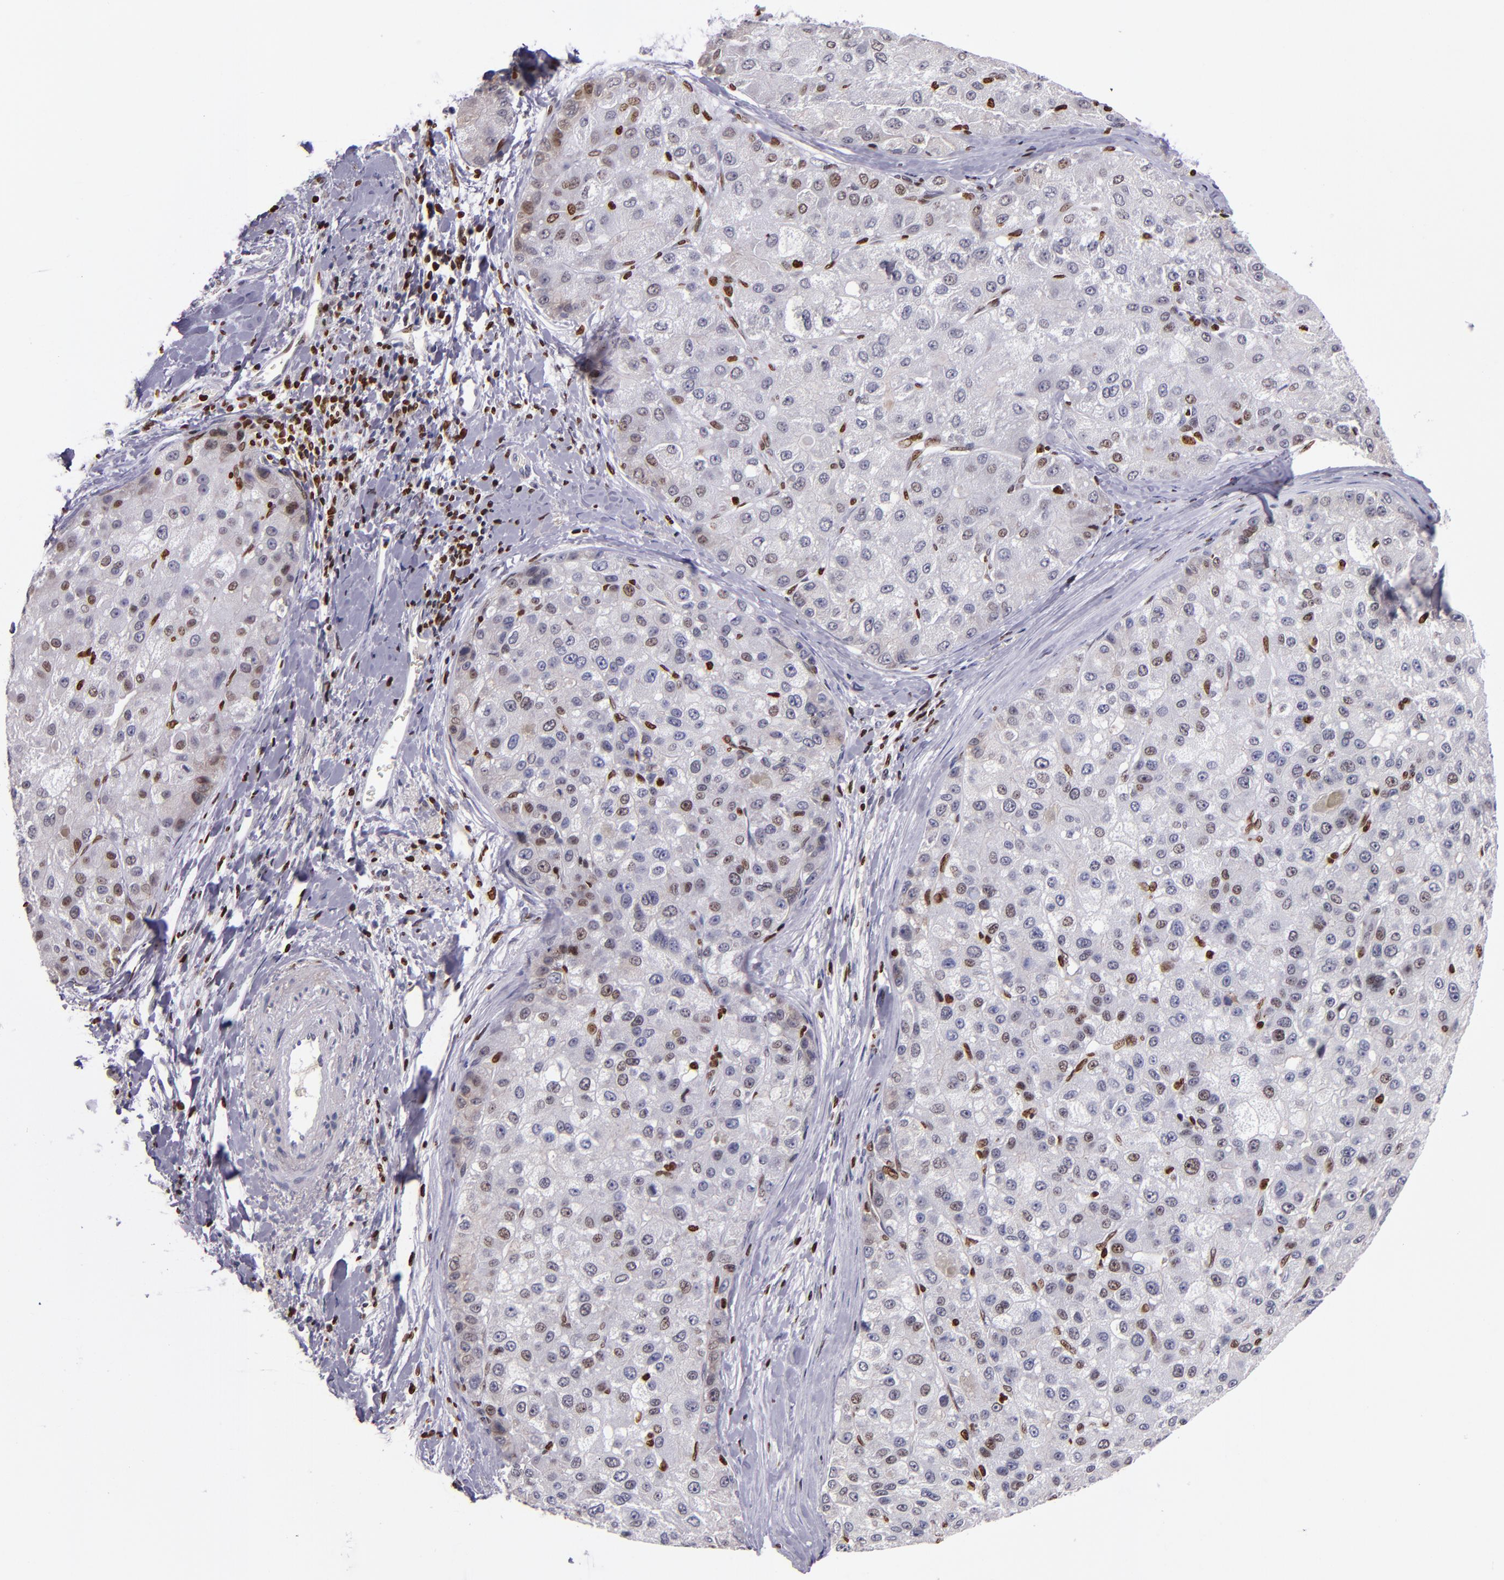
{"staining": {"intensity": "weak", "quantity": "<25%", "location": "nuclear"}, "tissue": "liver cancer", "cell_type": "Tumor cells", "image_type": "cancer", "snomed": [{"axis": "morphology", "description": "Carcinoma, Hepatocellular, NOS"}, {"axis": "topography", "description": "Liver"}], "caption": "Protein analysis of liver cancer (hepatocellular carcinoma) reveals no significant staining in tumor cells. (IHC, brightfield microscopy, high magnification).", "gene": "CDKL5", "patient": {"sex": "male", "age": 80}}